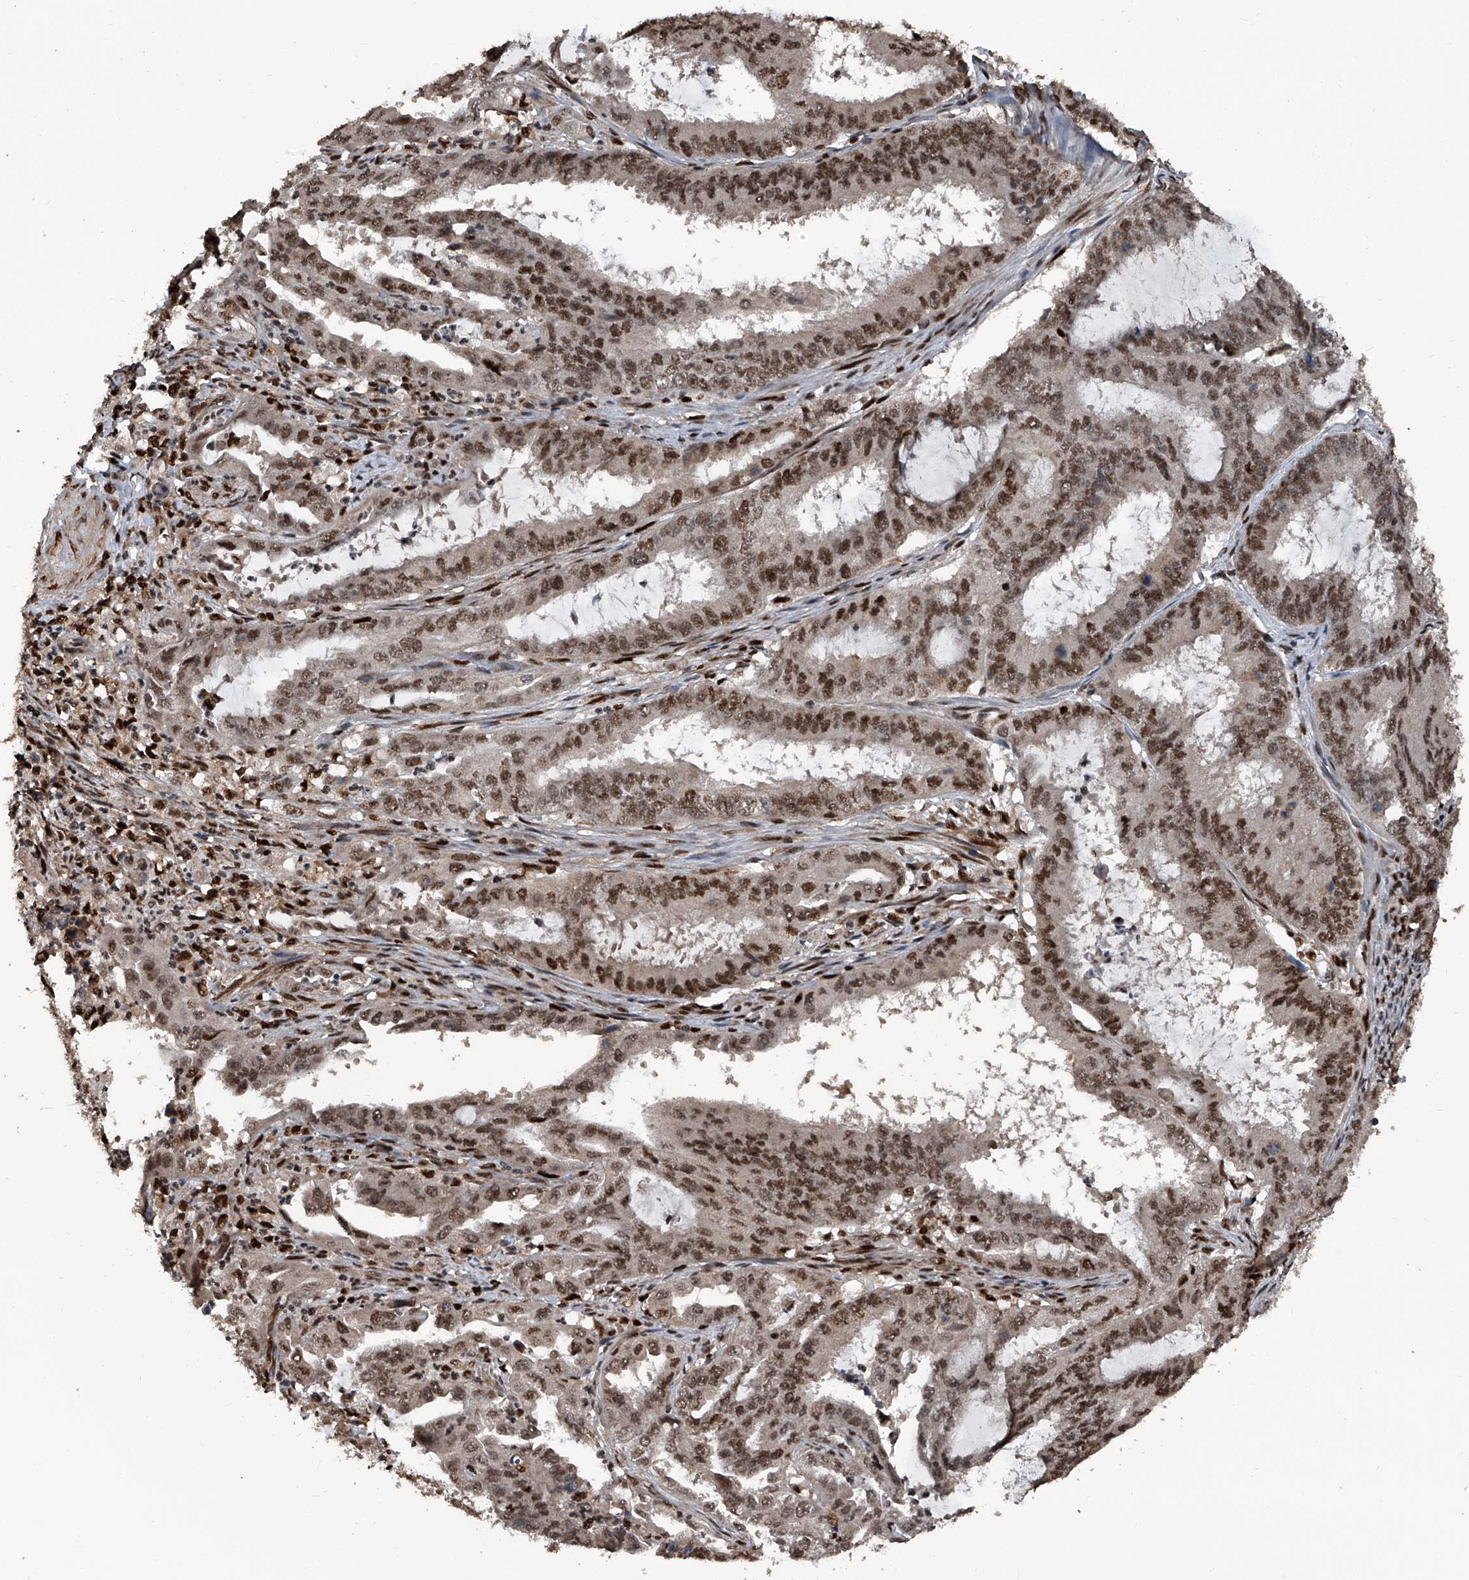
{"staining": {"intensity": "moderate", "quantity": ">75%", "location": "nuclear"}, "tissue": "endometrial cancer", "cell_type": "Tumor cells", "image_type": "cancer", "snomed": [{"axis": "morphology", "description": "Adenocarcinoma, NOS"}, {"axis": "topography", "description": "Endometrium"}], "caption": "Immunohistochemistry of human endometrial adenocarcinoma displays medium levels of moderate nuclear staining in approximately >75% of tumor cells.", "gene": "FKBP5", "patient": {"sex": "female", "age": 51}}